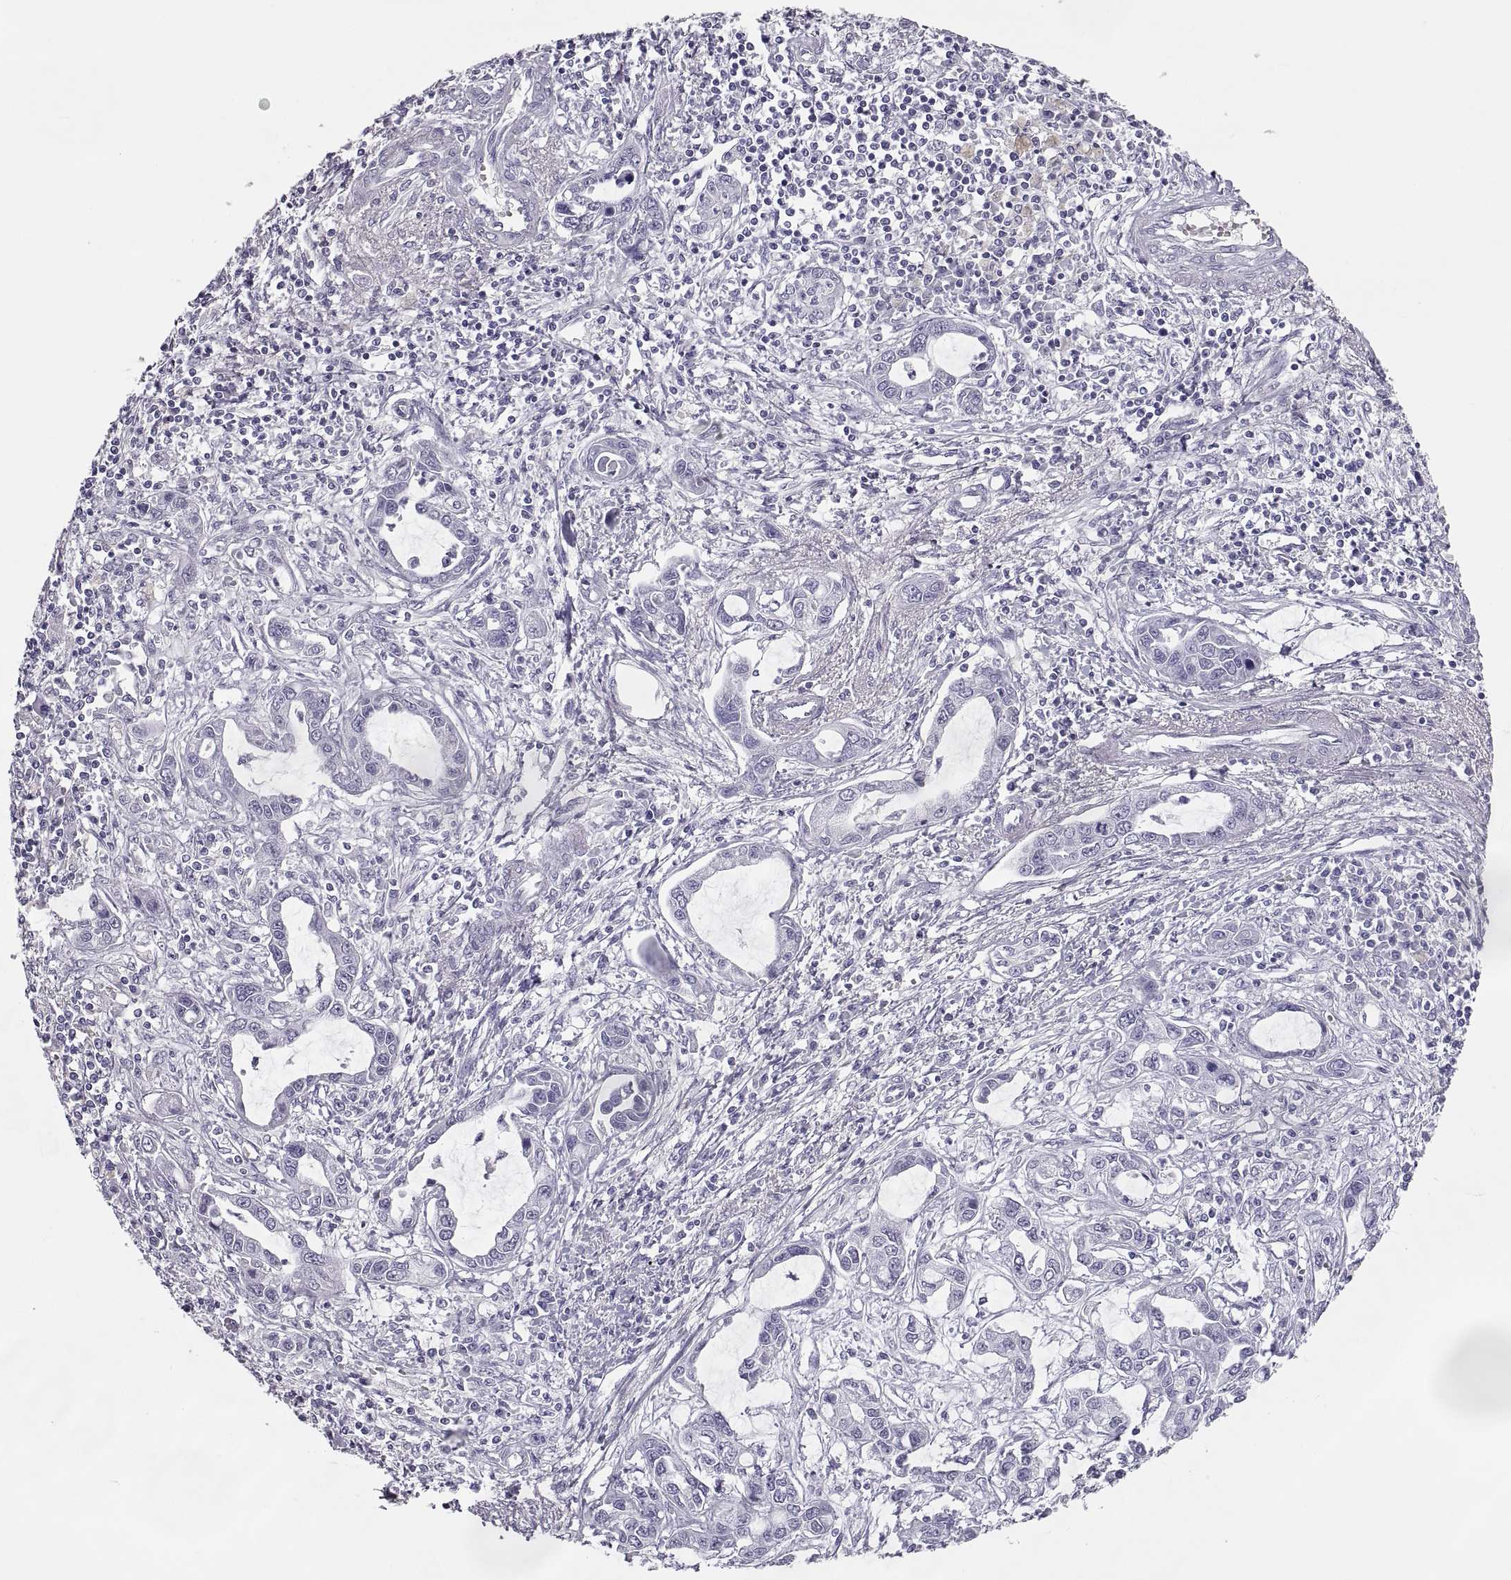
{"staining": {"intensity": "negative", "quantity": "none", "location": "none"}, "tissue": "liver cancer", "cell_type": "Tumor cells", "image_type": "cancer", "snomed": [{"axis": "morphology", "description": "Cholangiocarcinoma"}, {"axis": "topography", "description": "Liver"}], "caption": "There is no significant expression in tumor cells of cholangiocarcinoma (liver).", "gene": "RLBP1", "patient": {"sex": "male", "age": 58}}